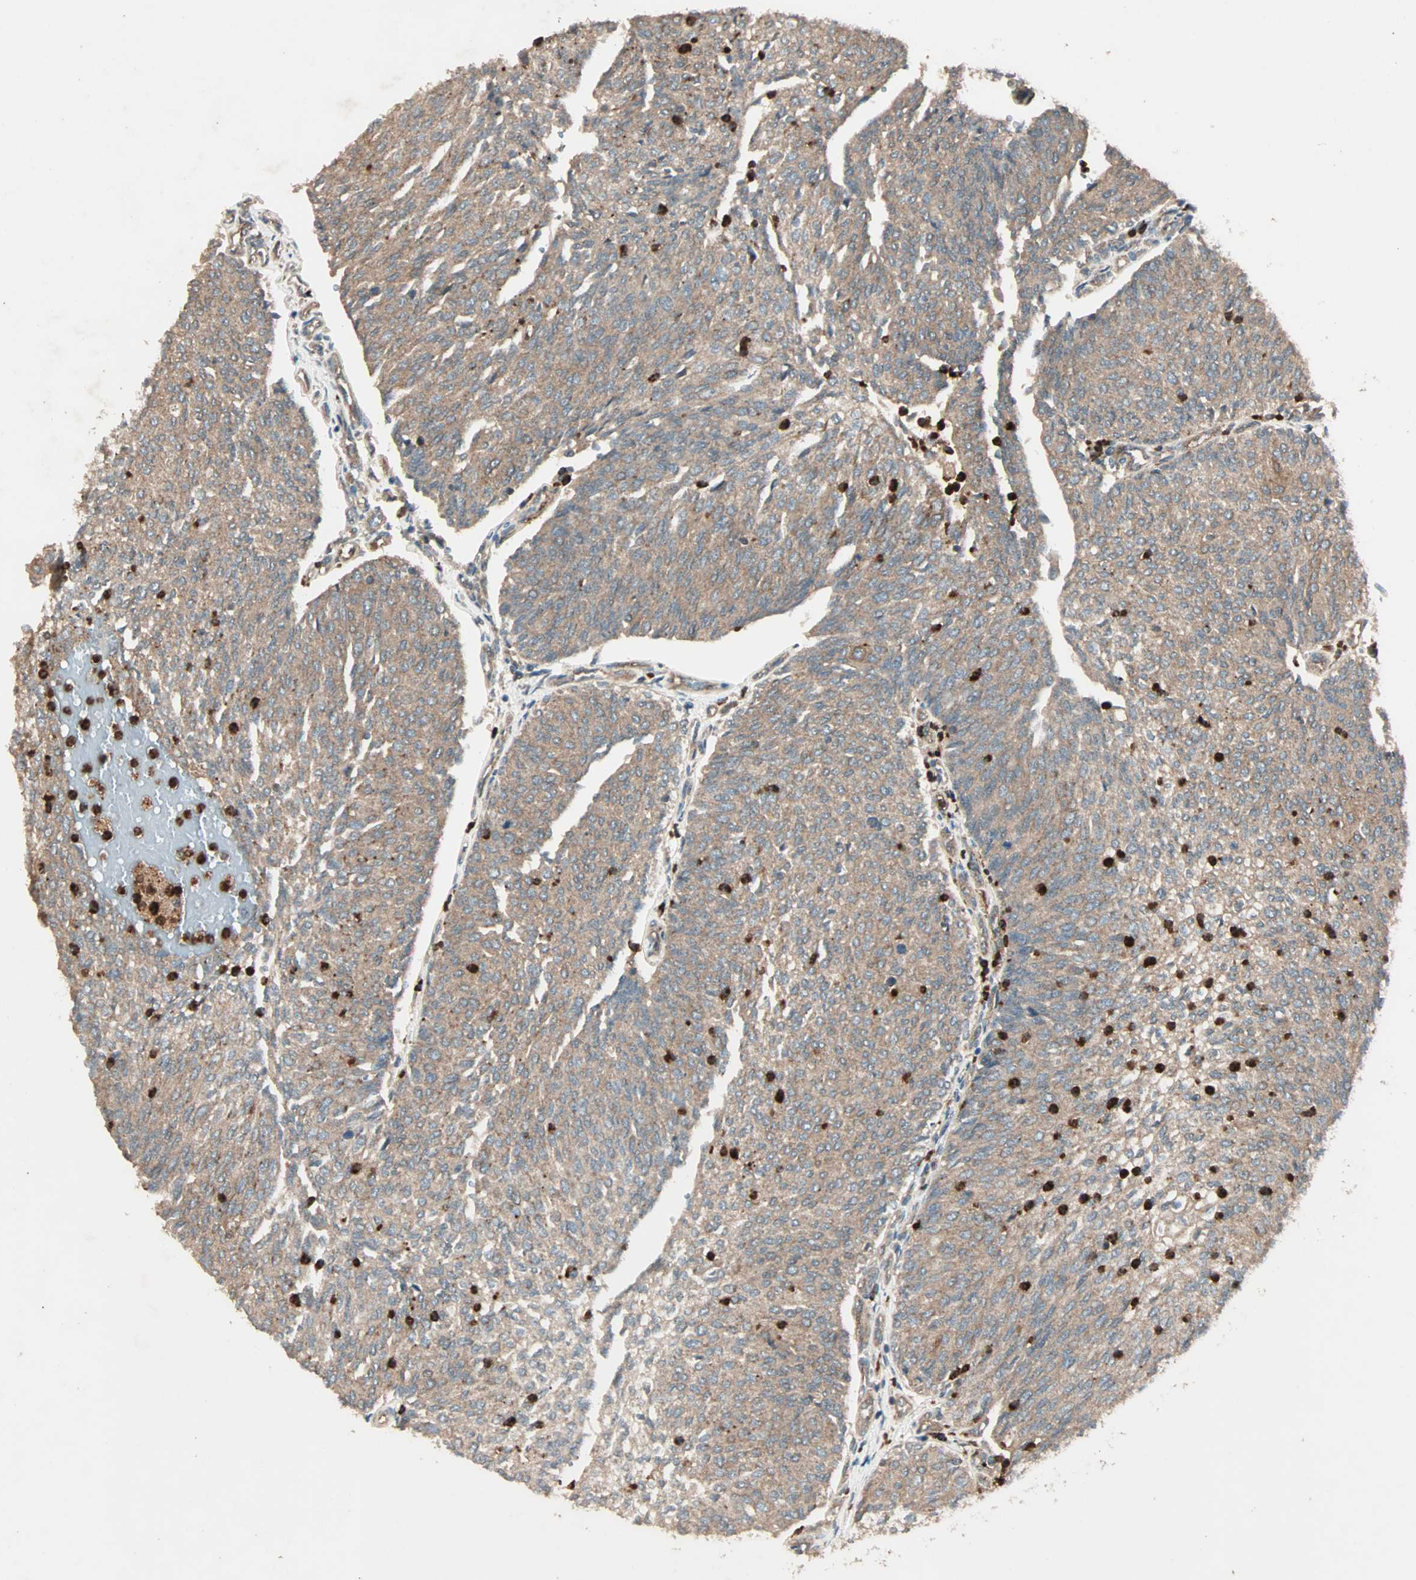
{"staining": {"intensity": "moderate", "quantity": ">75%", "location": "cytoplasmic/membranous"}, "tissue": "urothelial cancer", "cell_type": "Tumor cells", "image_type": "cancer", "snomed": [{"axis": "morphology", "description": "Urothelial carcinoma, Low grade"}, {"axis": "topography", "description": "Urinary bladder"}], "caption": "Urothelial cancer stained for a protein shows moderate cytoplasmic/membranous positivity in tumor cells. The staining was performed using DAB to visualize the protein expression in brown, while the nuclei were stained in blue with hematoxylin (Magnification: 20x).", "gene": "GCK", "patient": {"sex": "female", "age": 79}}